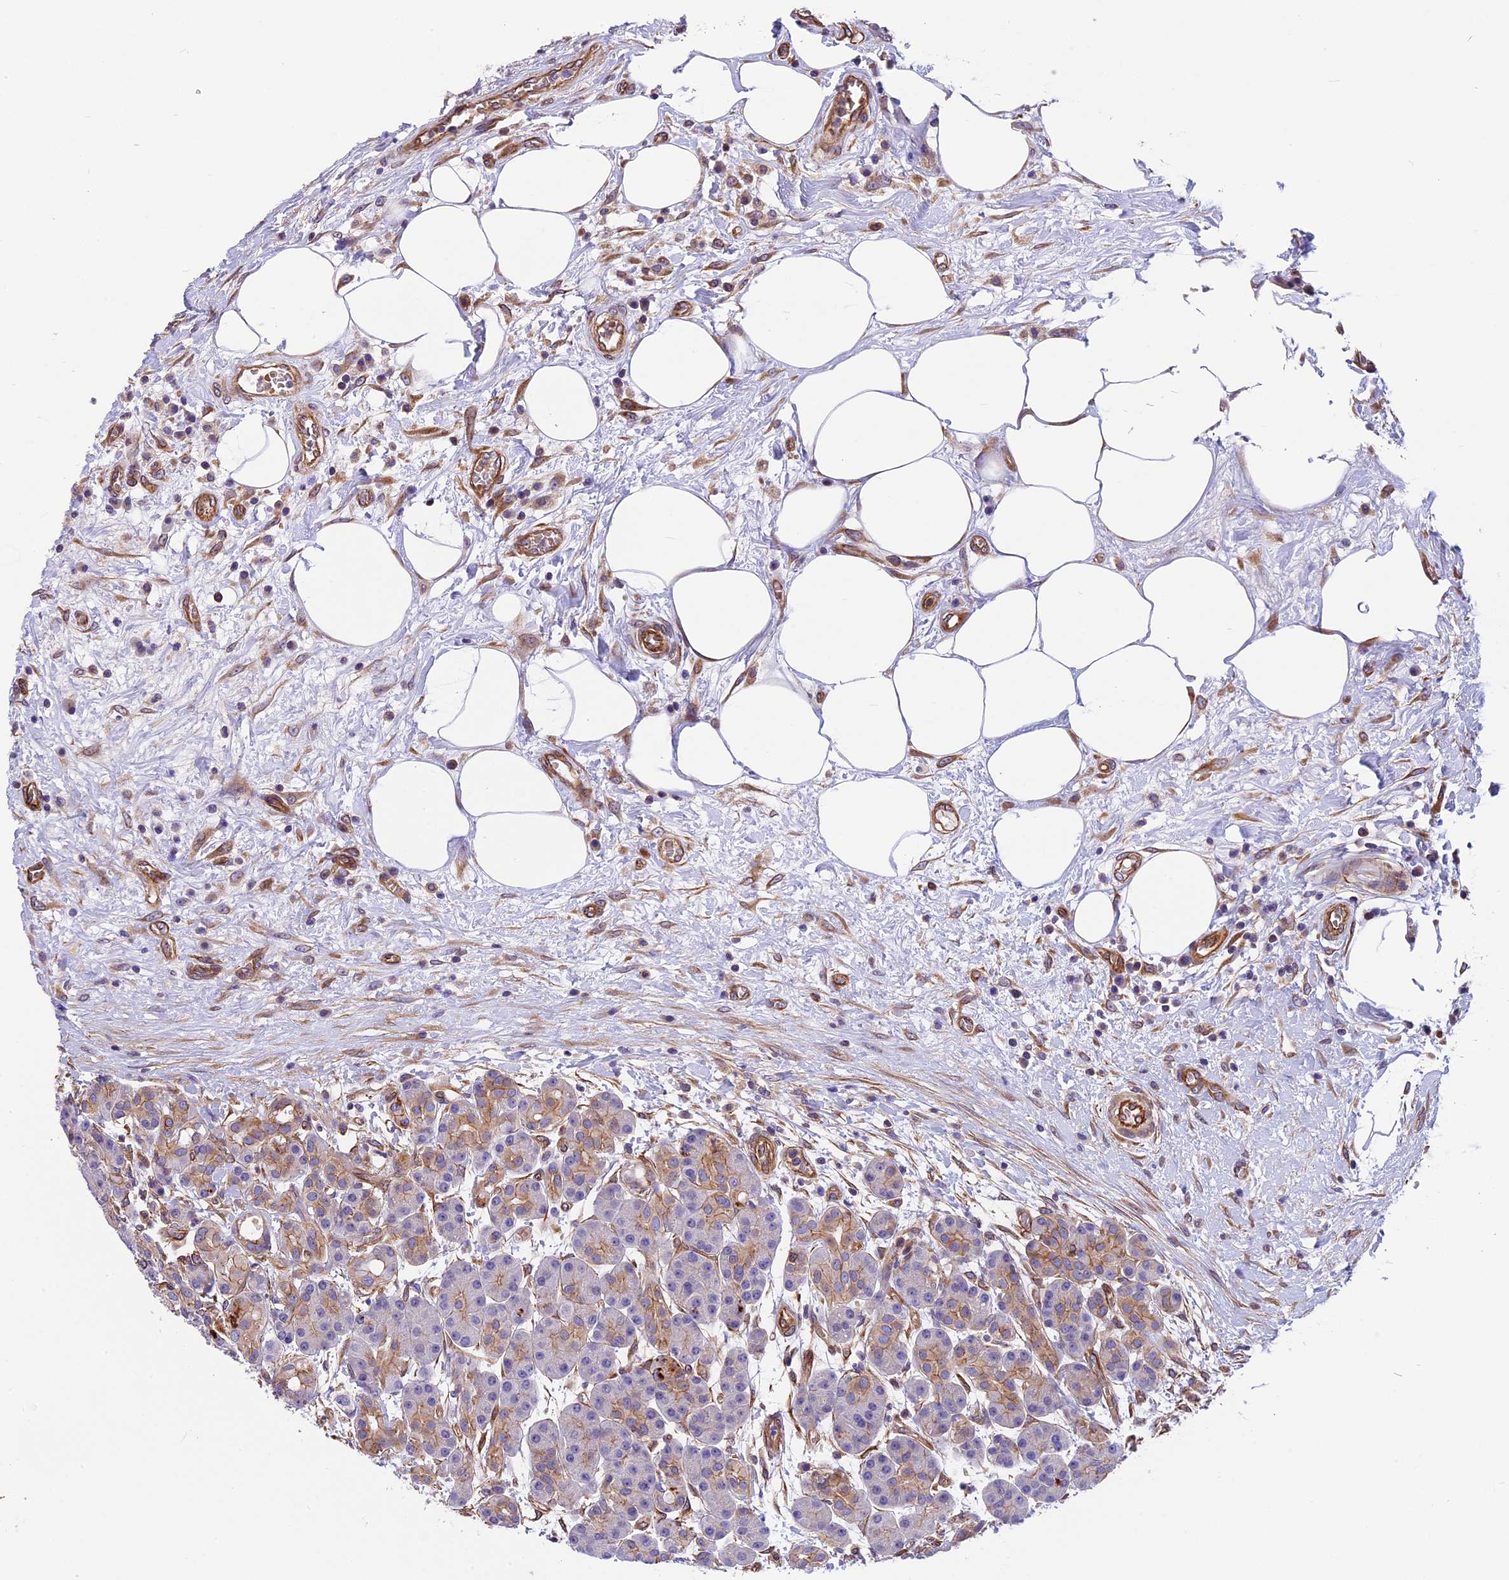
{"staining": {"intensity": "moderate", "quantity": "<25%", "location": "cytoplasmic/membranous"}, "tissue": "pancreas", "cell_type": "Exocrine glandular cells", "image_type": "normal", "snomed": [{"axis": "morphology", "description": "Normal tissue, NOS"}, {"axis": "topography", "description": "Pancreas"}], "caption": "An image showing moderate cytoplasmic/membranous expression in about <25% of exocrine glandular cells in normal pancreas, as visualized by brown immunohistochemical staining.", "gene": "MED20", "patient": {"sex": "male", "age": 63}}